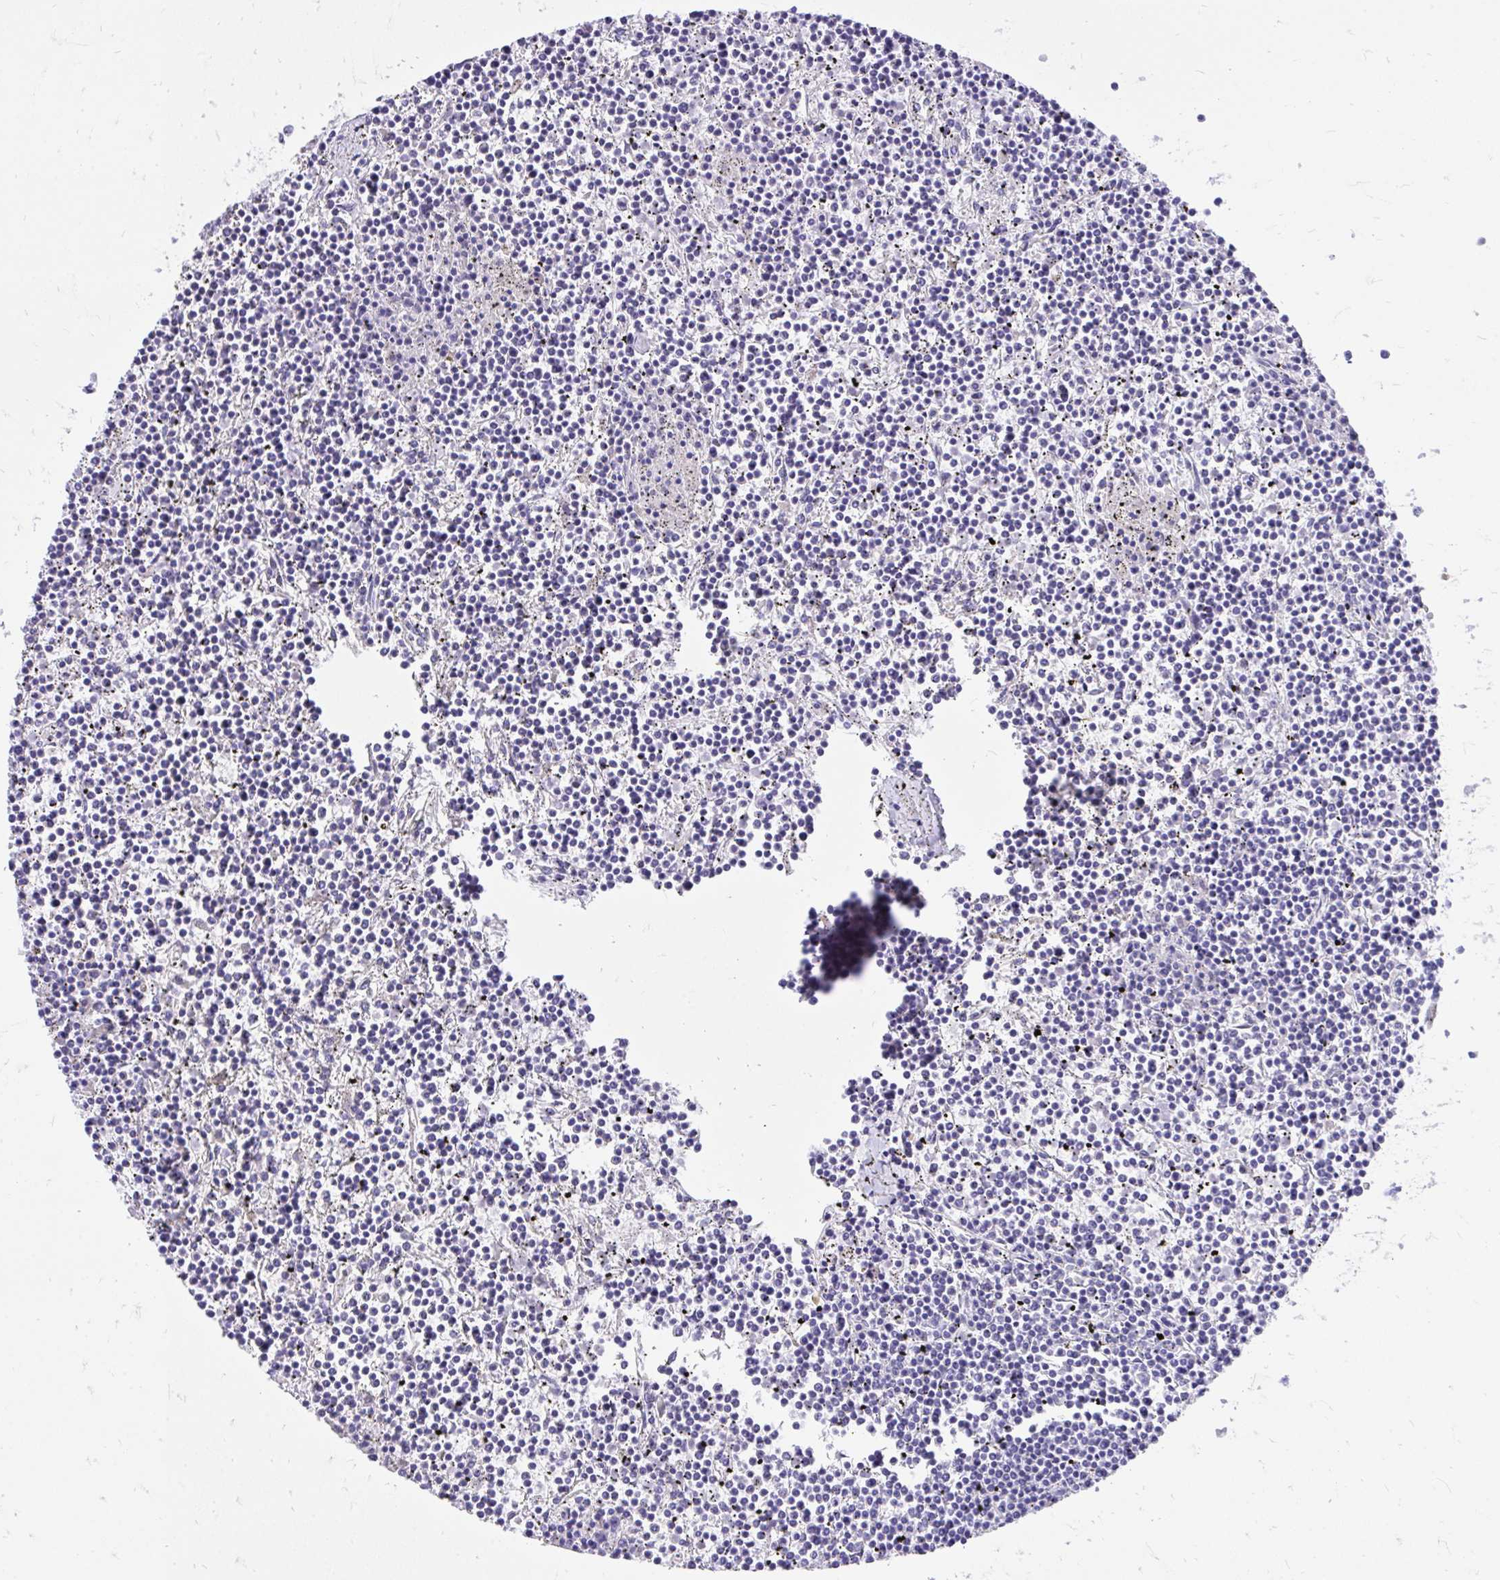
{"staining": {"intensity": "negative", "quantity": "none", "location": "none"}, "tissue": "lymphoma", "cell_type": "Tumor cells", "image_type": "cancer", "snomed": [{"axis": "morphology", "description": "Malignant lymphoma, non-Hodgkin's type, Low grade"}, {"axis": "topography", "description": "Spleen"}], "caption": "Image shows no protein expression in tumor cells of lymphoma tissue. (DAB (3,3'-diaminobenzidine) immunohistochemistry, high magnification).", "gene": "MON1A", "patient": {"sex": "female", "age": 19}}